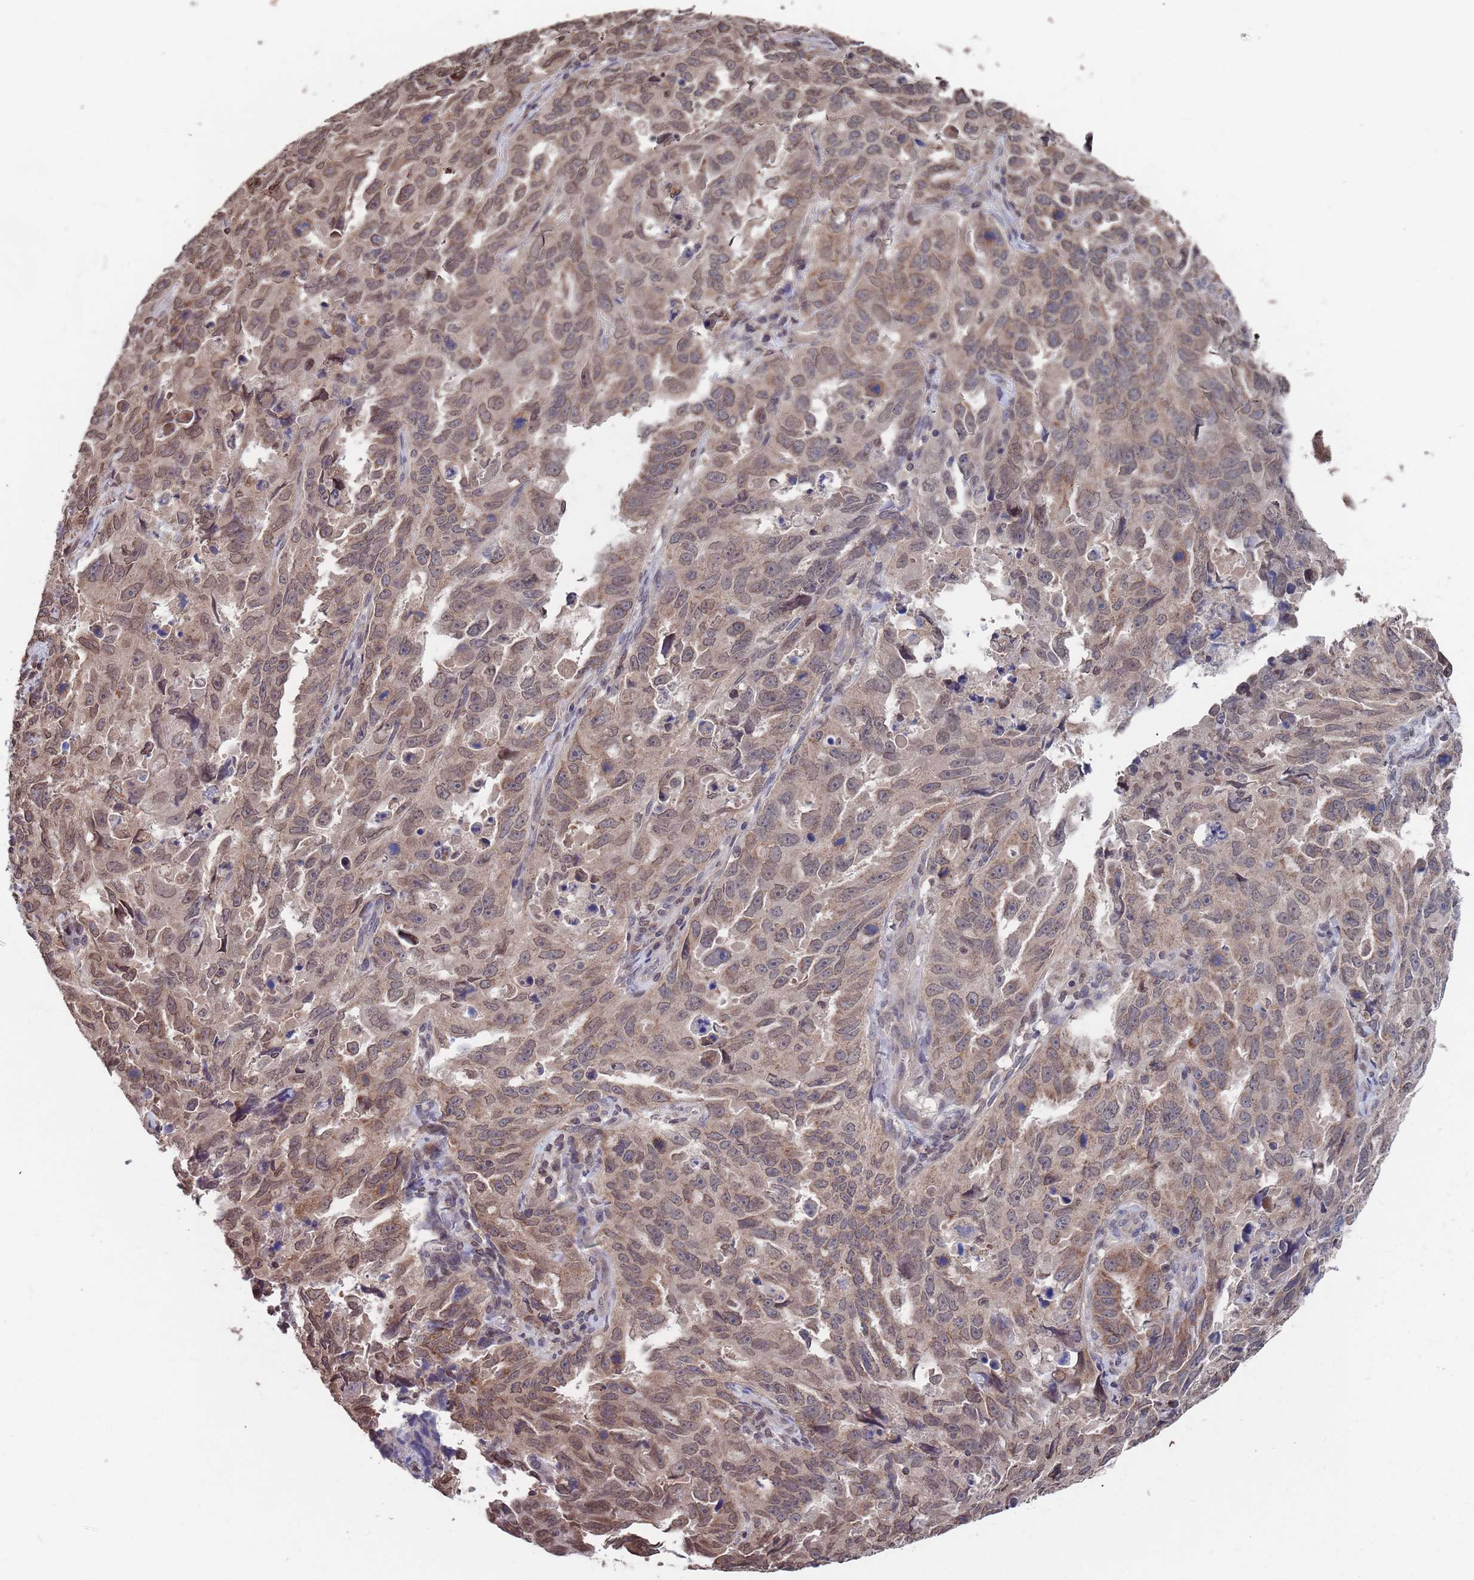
{"staining": {"intensity": "moderate", "quantity": ">75%", "location": "cytoplasmic/membranous,nuclear"}, "tissue": "endometrial cancer", "cell_type": "Tumor cells", "image_type": "cancer", "snomed": [{"axis": "morphology", "description": "Adenocarcinoma, NOS"}, {"axis": "topography", "description": "Endometrium"}], "caption": "Immunohistochemistry (DAB (3,3'-diaminobenzidine)) staining of human endometrial adenocarcinoma demonstrates moderate cytoplasmic/membranous and nuclear protein positivity in approximately >75% of tumor cells.", "gene": "SDHAF3", "patient": {"sex": "female", "age": 65}}